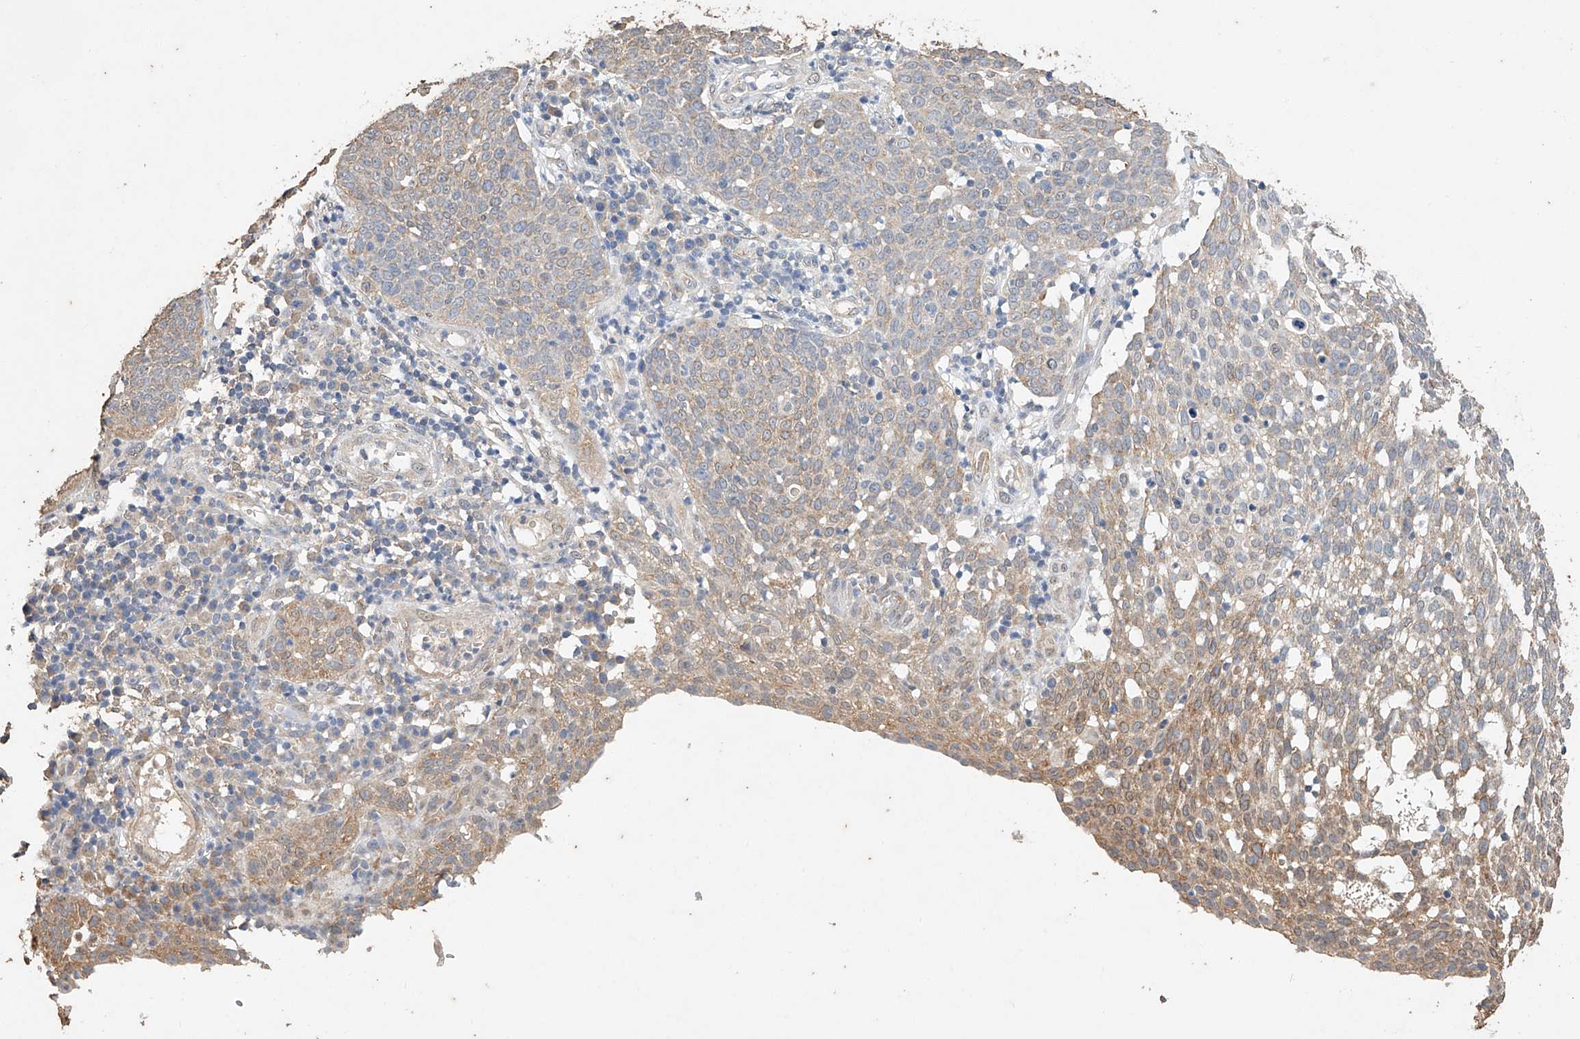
{"staining": {"intensity": "moderate", "quantity": "<25%", "location": "cytoplasmic/membranous"}, "tissue": "cervical cancer", "cell_type": "Tumor cells", "image_type": "cancer", "snomed": [{"axis": "morphology", "description": "Squamous cell carcinoma, NOS"}, {"axis": "topography", "description": "Cervix"}], "caption": "Immunohistochemistry image of neoplastic tissue: human cervical cancer stained using IHC reveals low levels of moderate protein expression localized specifically in the cytoplasmic/membranous of tumor cells, appearing as a cytoplasmic/membranous brown color.", "gene": "CERS4", "patient": {"sex": "female", "age": 34}}